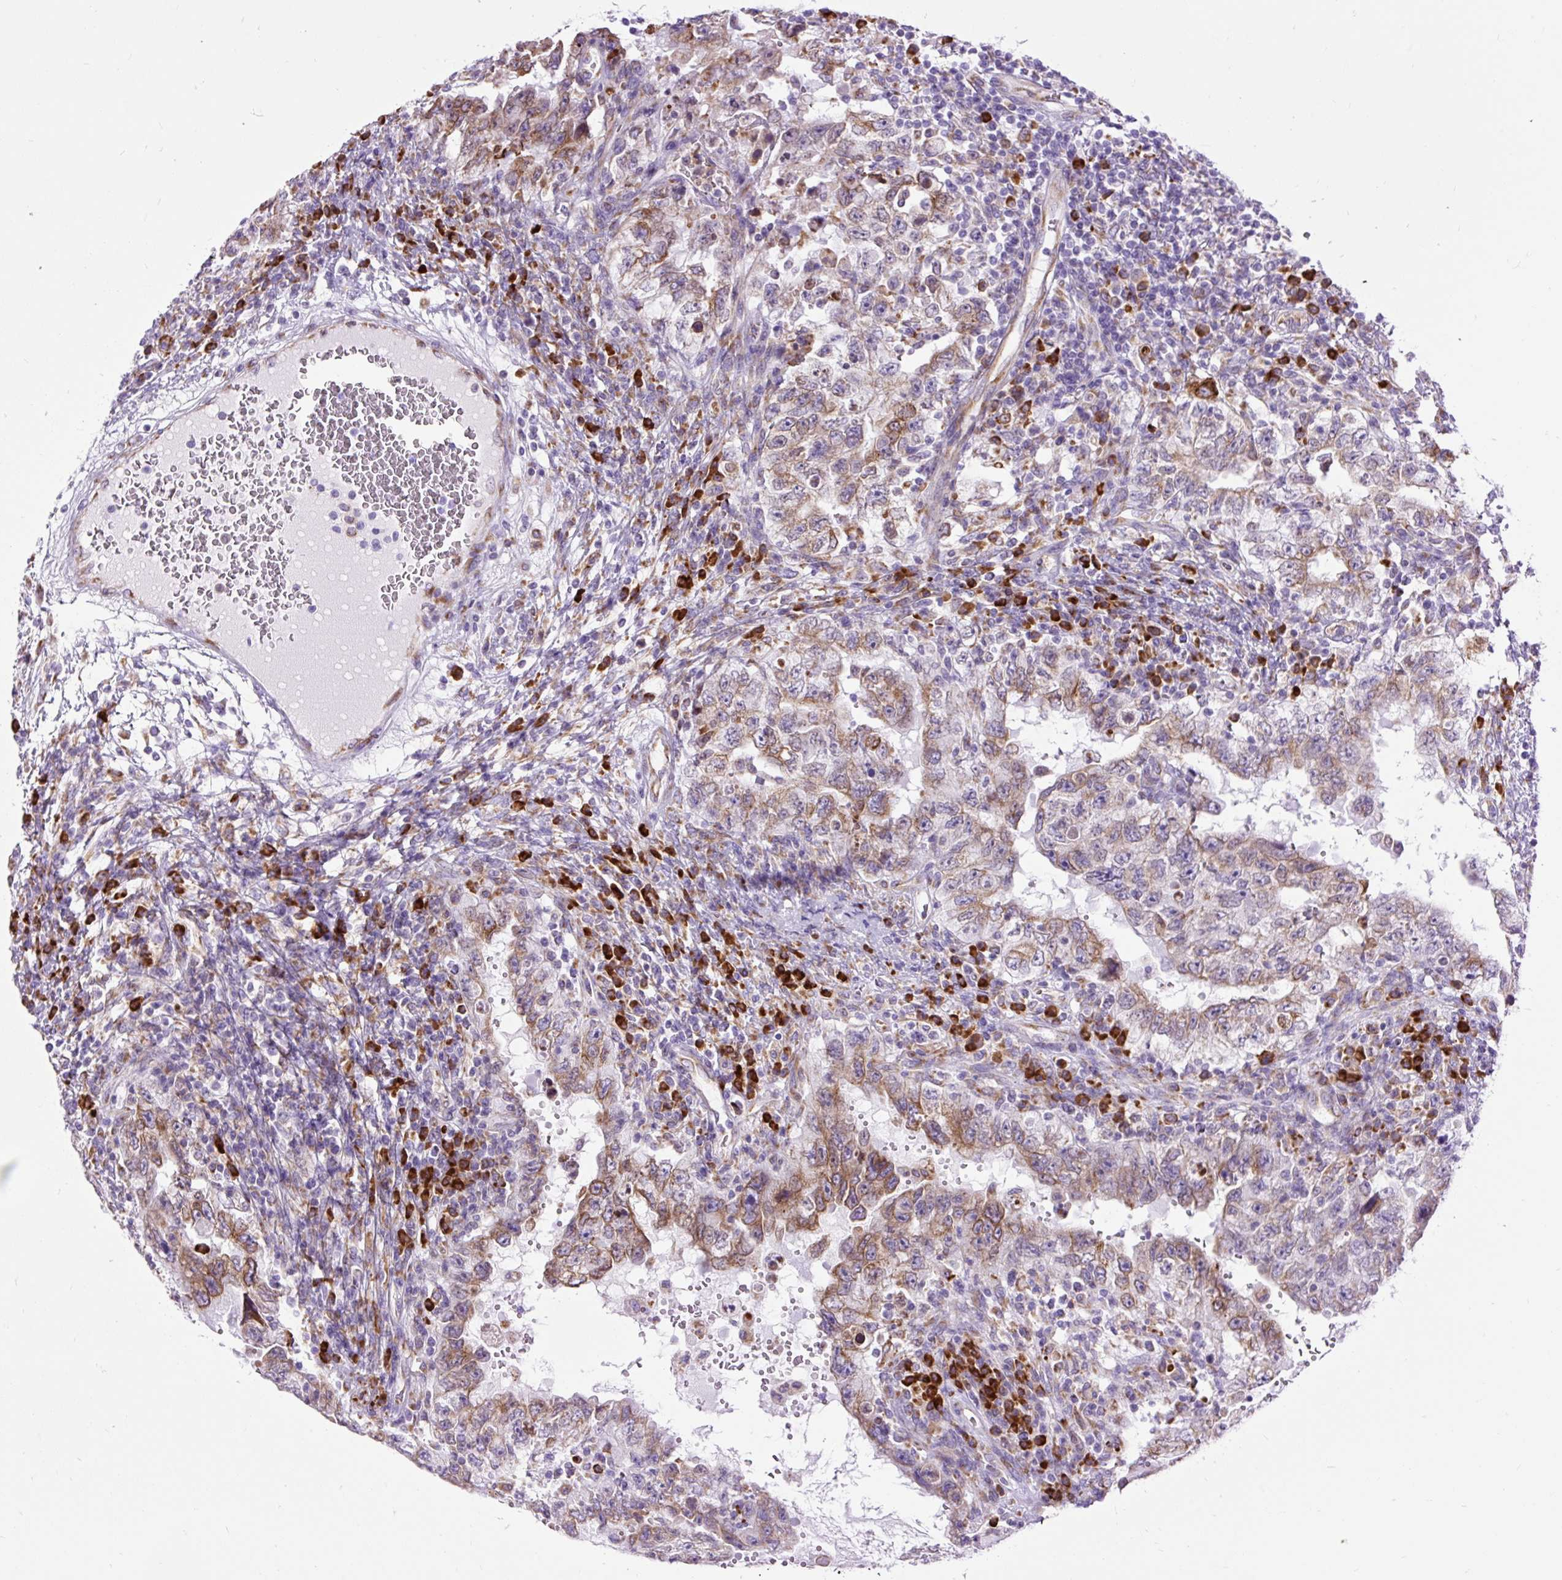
{"staining": {"intensity": "moderate", "quantity": ">75%", "location": "cytoplasmic/membranous"}, "tissue": "testis cancer", "cell_type": "Tumor cells", "image_type": "cancer", "snomed": [{"axis": "morphology", "description": "Carcinoma, Embryonal, NOS"}, {"axis": "topography", "description": "Testis"}], "caption": "A brown stain labels moderate cytoplasmic/membranous staining of a protein in testis cancer tumor cells.", "gene": "DDOST", "patient": {"sex": "male", "age": 26}}